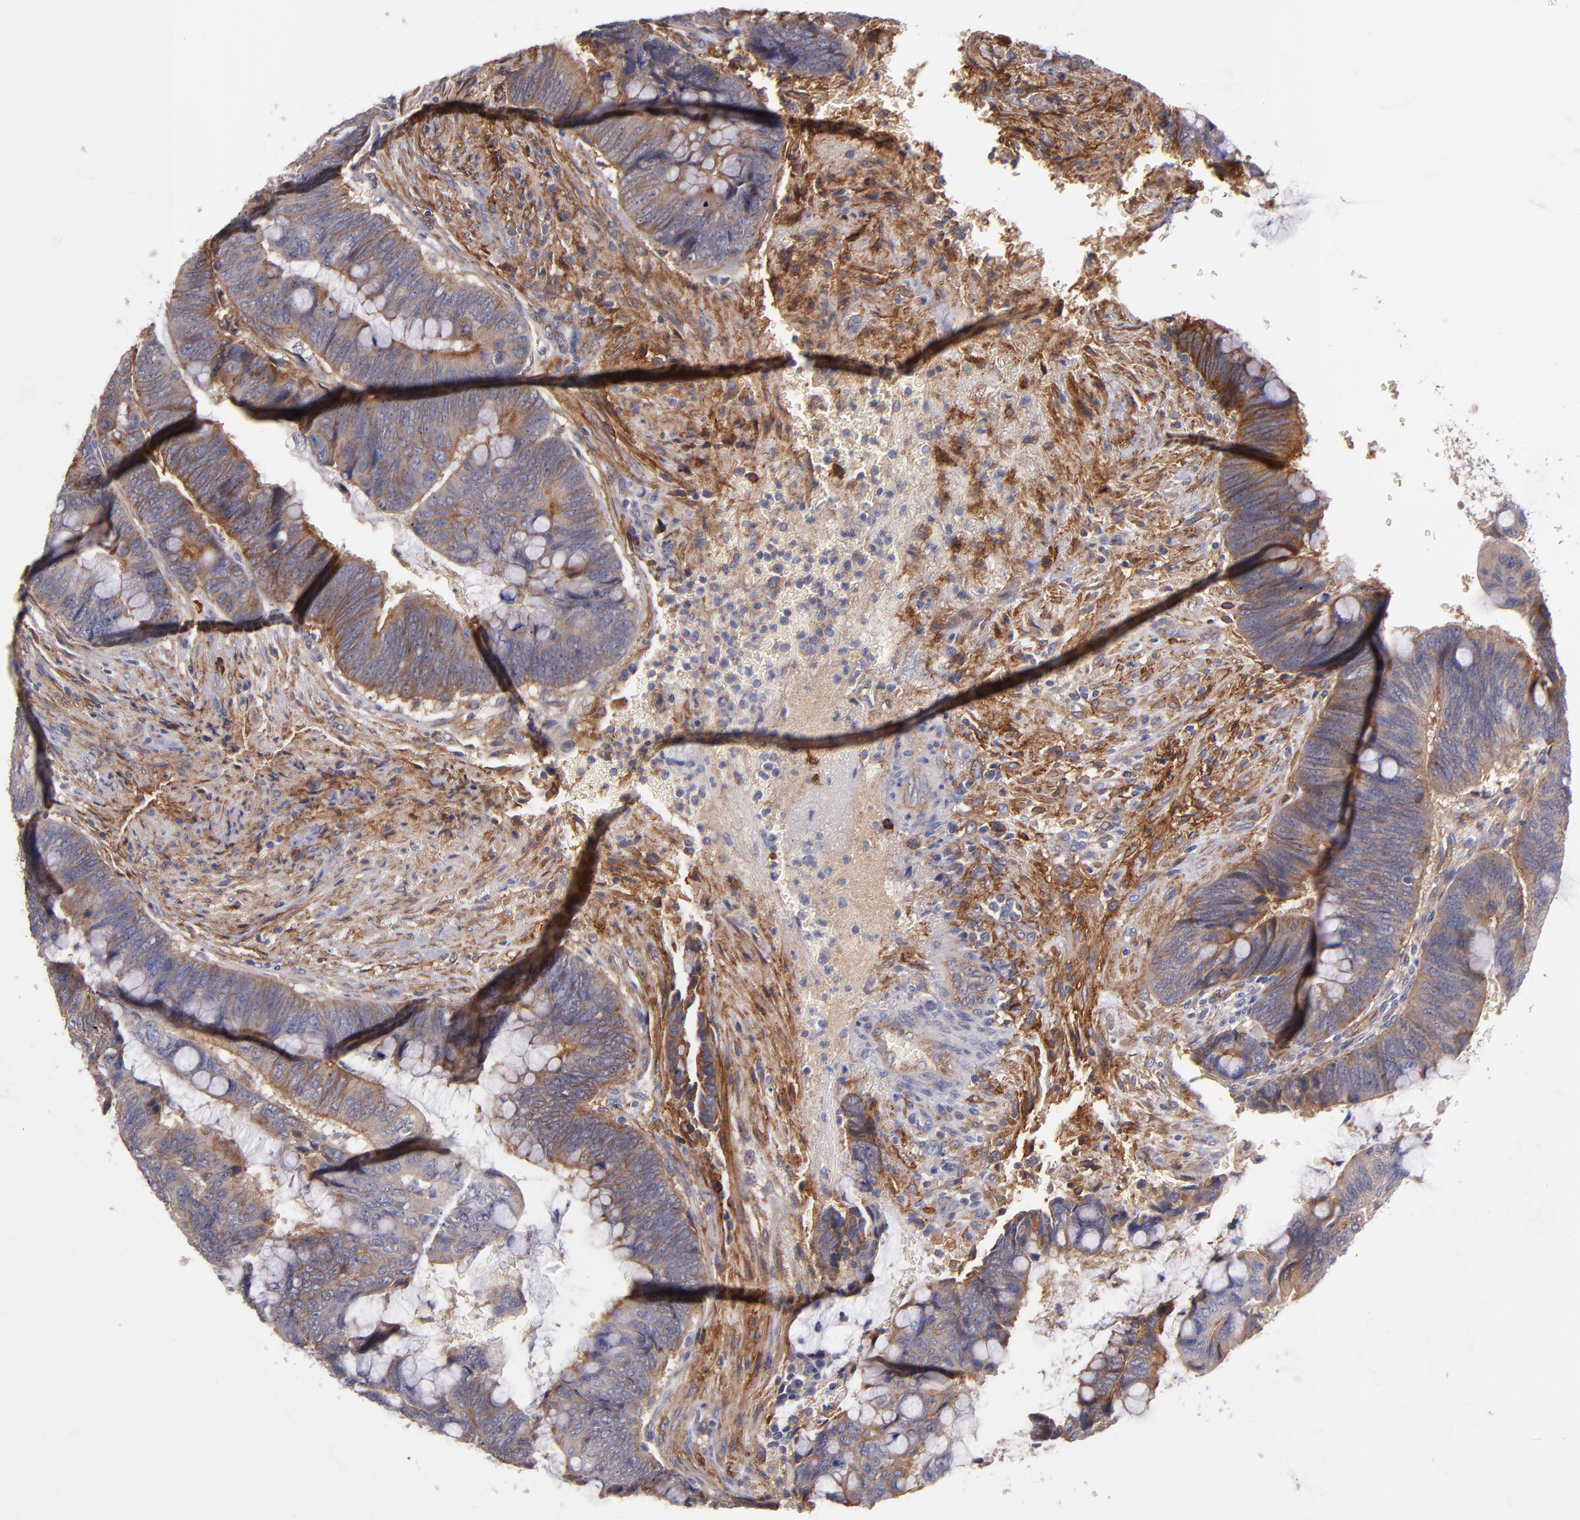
{"staining": {"intensity": "moderate", "quantity": "25%-75%", "location": "cytoplasmic/membranous"}, "tissue": "colorectal cancer", "cell_type": "Tumor cells", "image_type": "cancer", "snomed": [{"axis": "morphology", "description": "Normal tissue, NOS"}, {"axis": "morphology", "description": "Adenocarcinoma, NOS"}, {"axis": "topography", "description": "Rectum"}], "caption": "Brown immunohistochemical staining in human adenocarcinoma (colorectal) demonstrates moderate cytoplasmic/membranous staining in about 25%-75% of tumor cells.", "gene": "PLSCR4", "patient": {"sex": "male", "age": 92}}